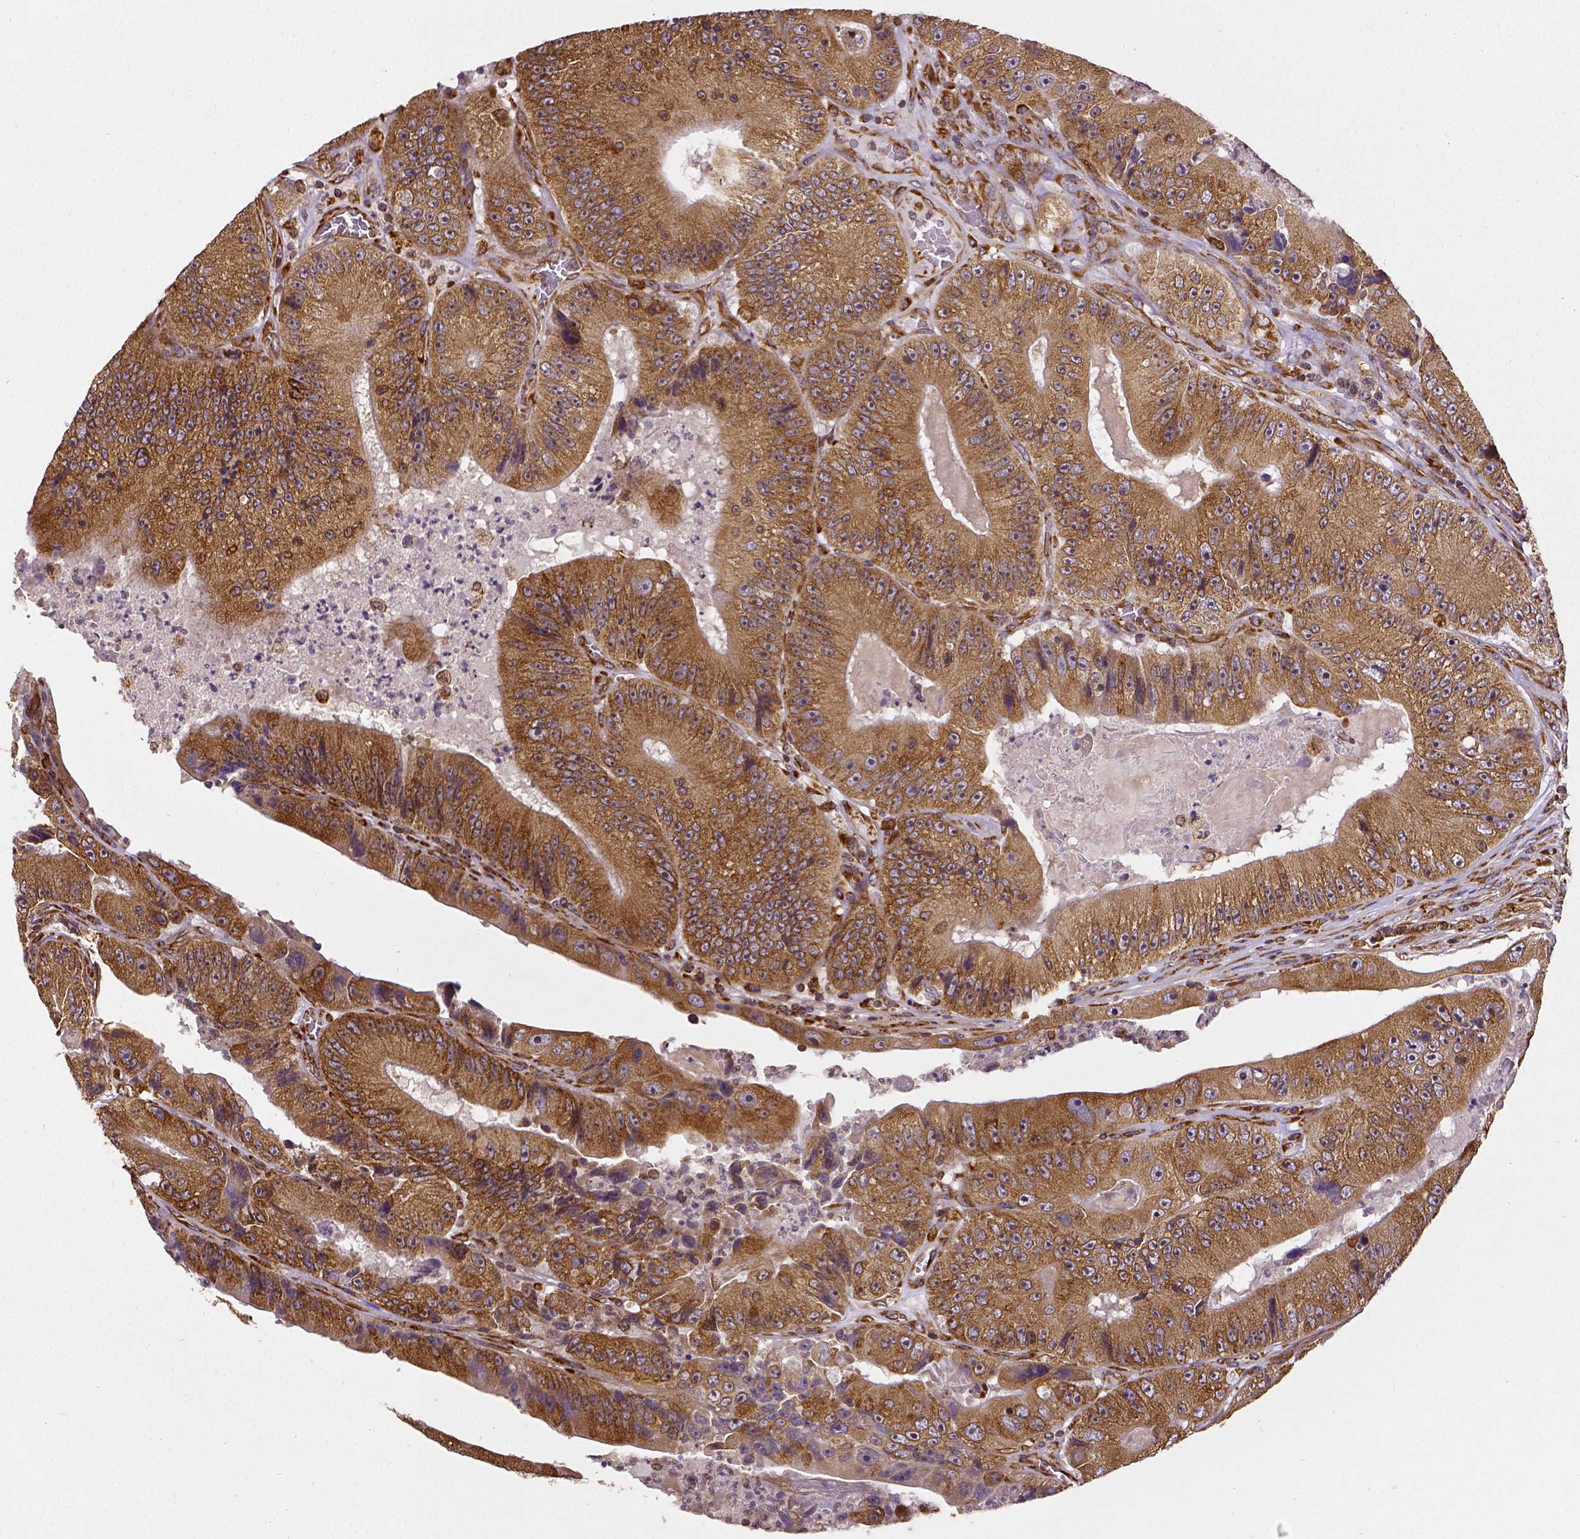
{"staining": {"intensity": "moderate", "quantity": ">75%", "location": "cytoplasmic/membranous"}, "tissue": "colorectal cancer", "cell_type": "Tumor cells", "image_type": "cancer", "snomed": [{"axis": "morphology", "description": "Adenocarcinoma, NOS"}, {"axis": "topography", "description": "Colon"}], "caption": "Immunohistochemical staining of colorectal cancer exhibits moderate cytoplasmic/membranous protein staining in approximately >75% of tumor cells.", "gene": "MTDH", "patient": {"sex": "female", "age": 86}}